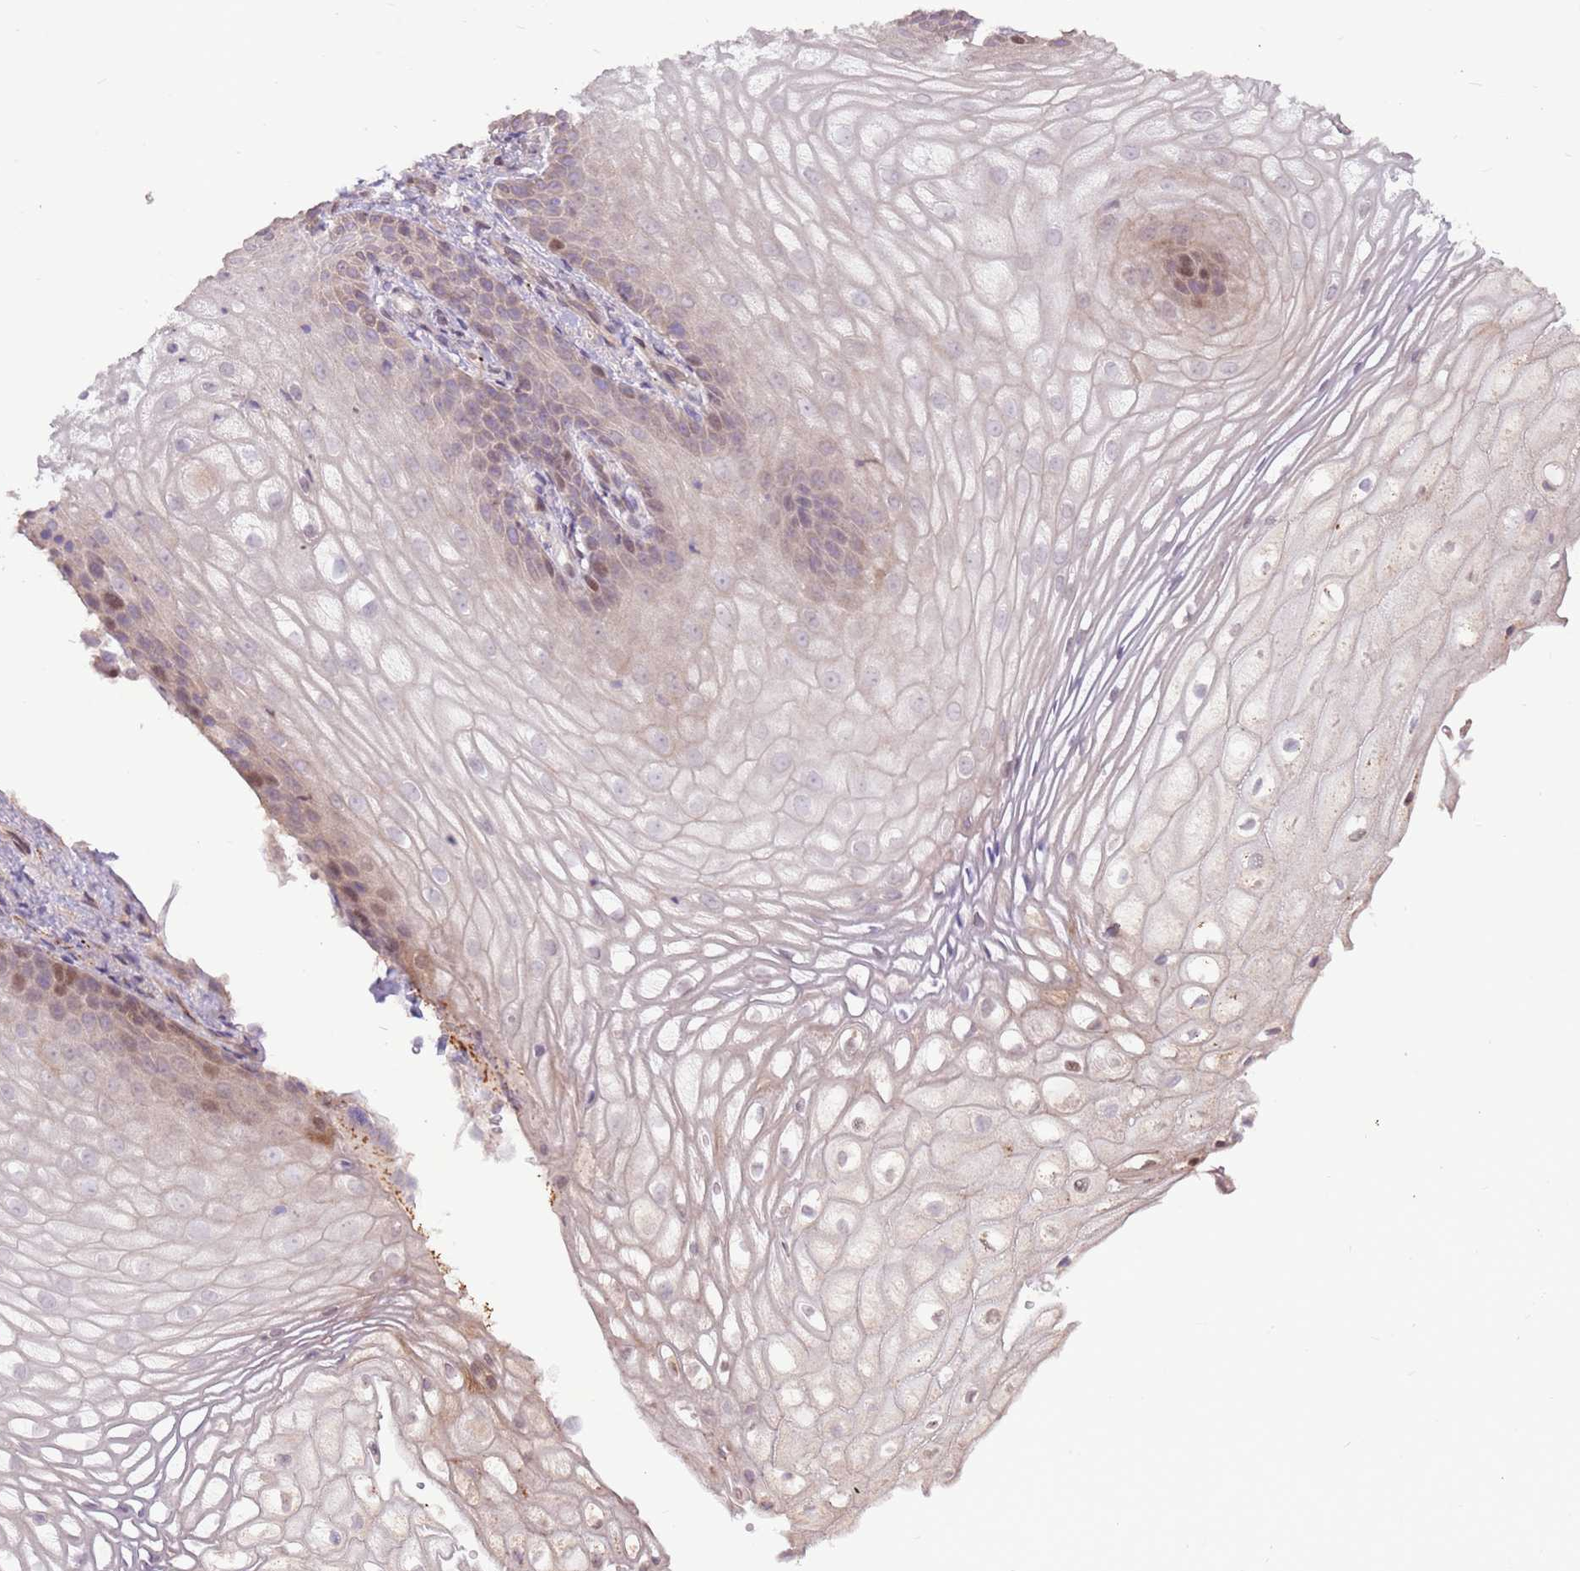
{"staining": {"intensity": "weak", "quantity": "<25%", "location": "cytoplasmic/membranous,nuclear"}, "tissue": "vagina", "cell_type": "Squamous epithelial cells", "image_type": "normal", "snomed": [{"axis": "morphology", "description": "Normal tissue, NOS"}, {"axis": "topography", "description": "Vagina"}], "caption": "Immunohistochemical staining of unremarkable human vagina demonstrates no significant positivity in squamous epithelial cells. (DAB (3,3'-diaminobenzidine) IHC with hematoxylin counter stain).", "gene": "LGI4", "patient": {"sex": "female", "age": 60}}